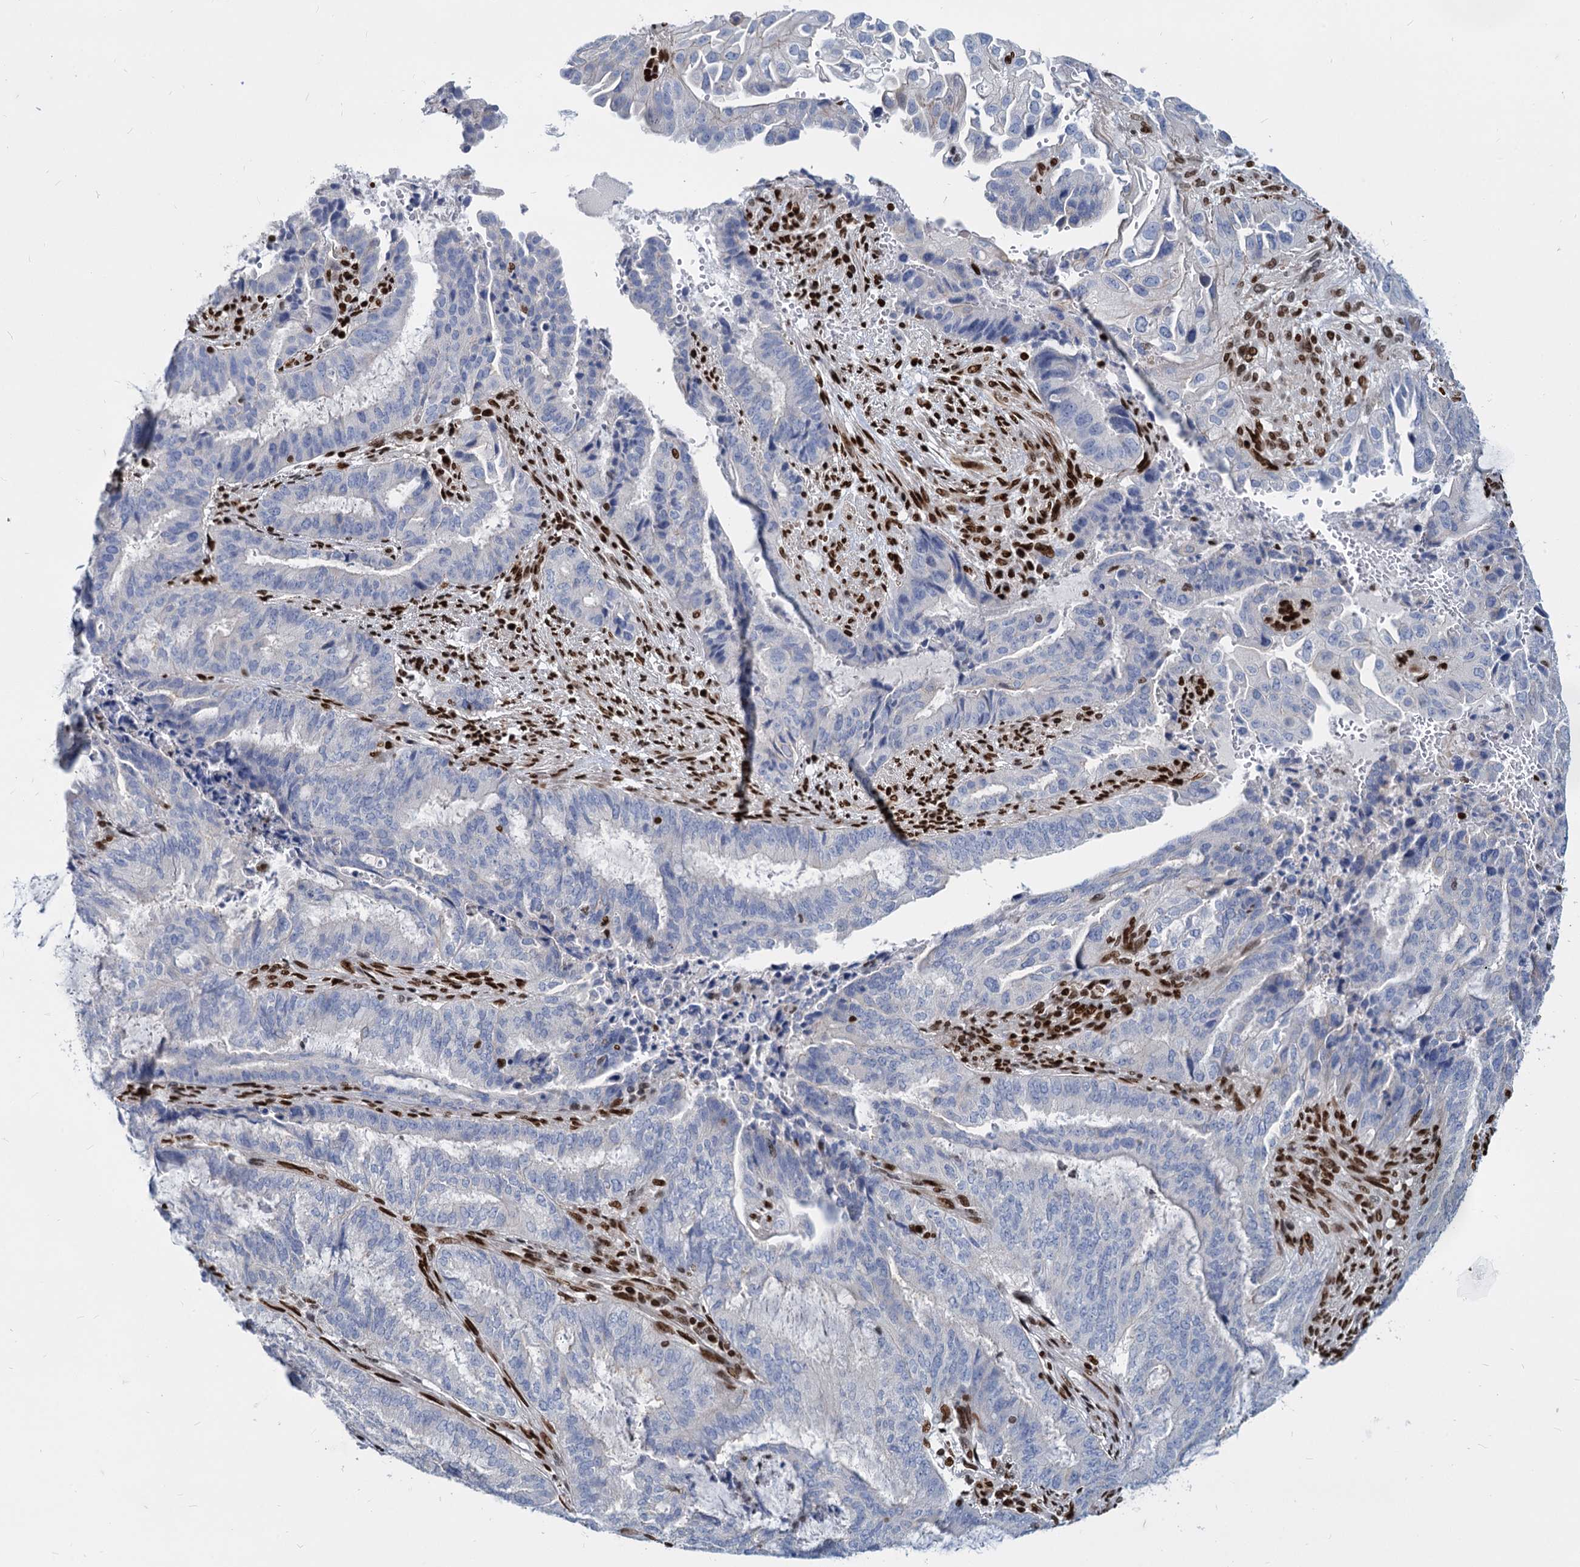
{"staining": {"intensity": "negative", "quantity": "none", "location": "none"}, "tissue": "endometrial cancer", "cell_type": "Tumor cells", "image_type": "cancer", "snomed": [{"axis": "morphology", "description": "Adenocarcinoma, NOS"}, {"axis": "topography", "description": "Endometrium"}], "caption": "Adenocarcinoma (endometrial) stained for a protein using immunohistochemistry displays no positivity tumor cells.", "gene": "MECP2", "patient": {"sex": "female", "age": 51}}